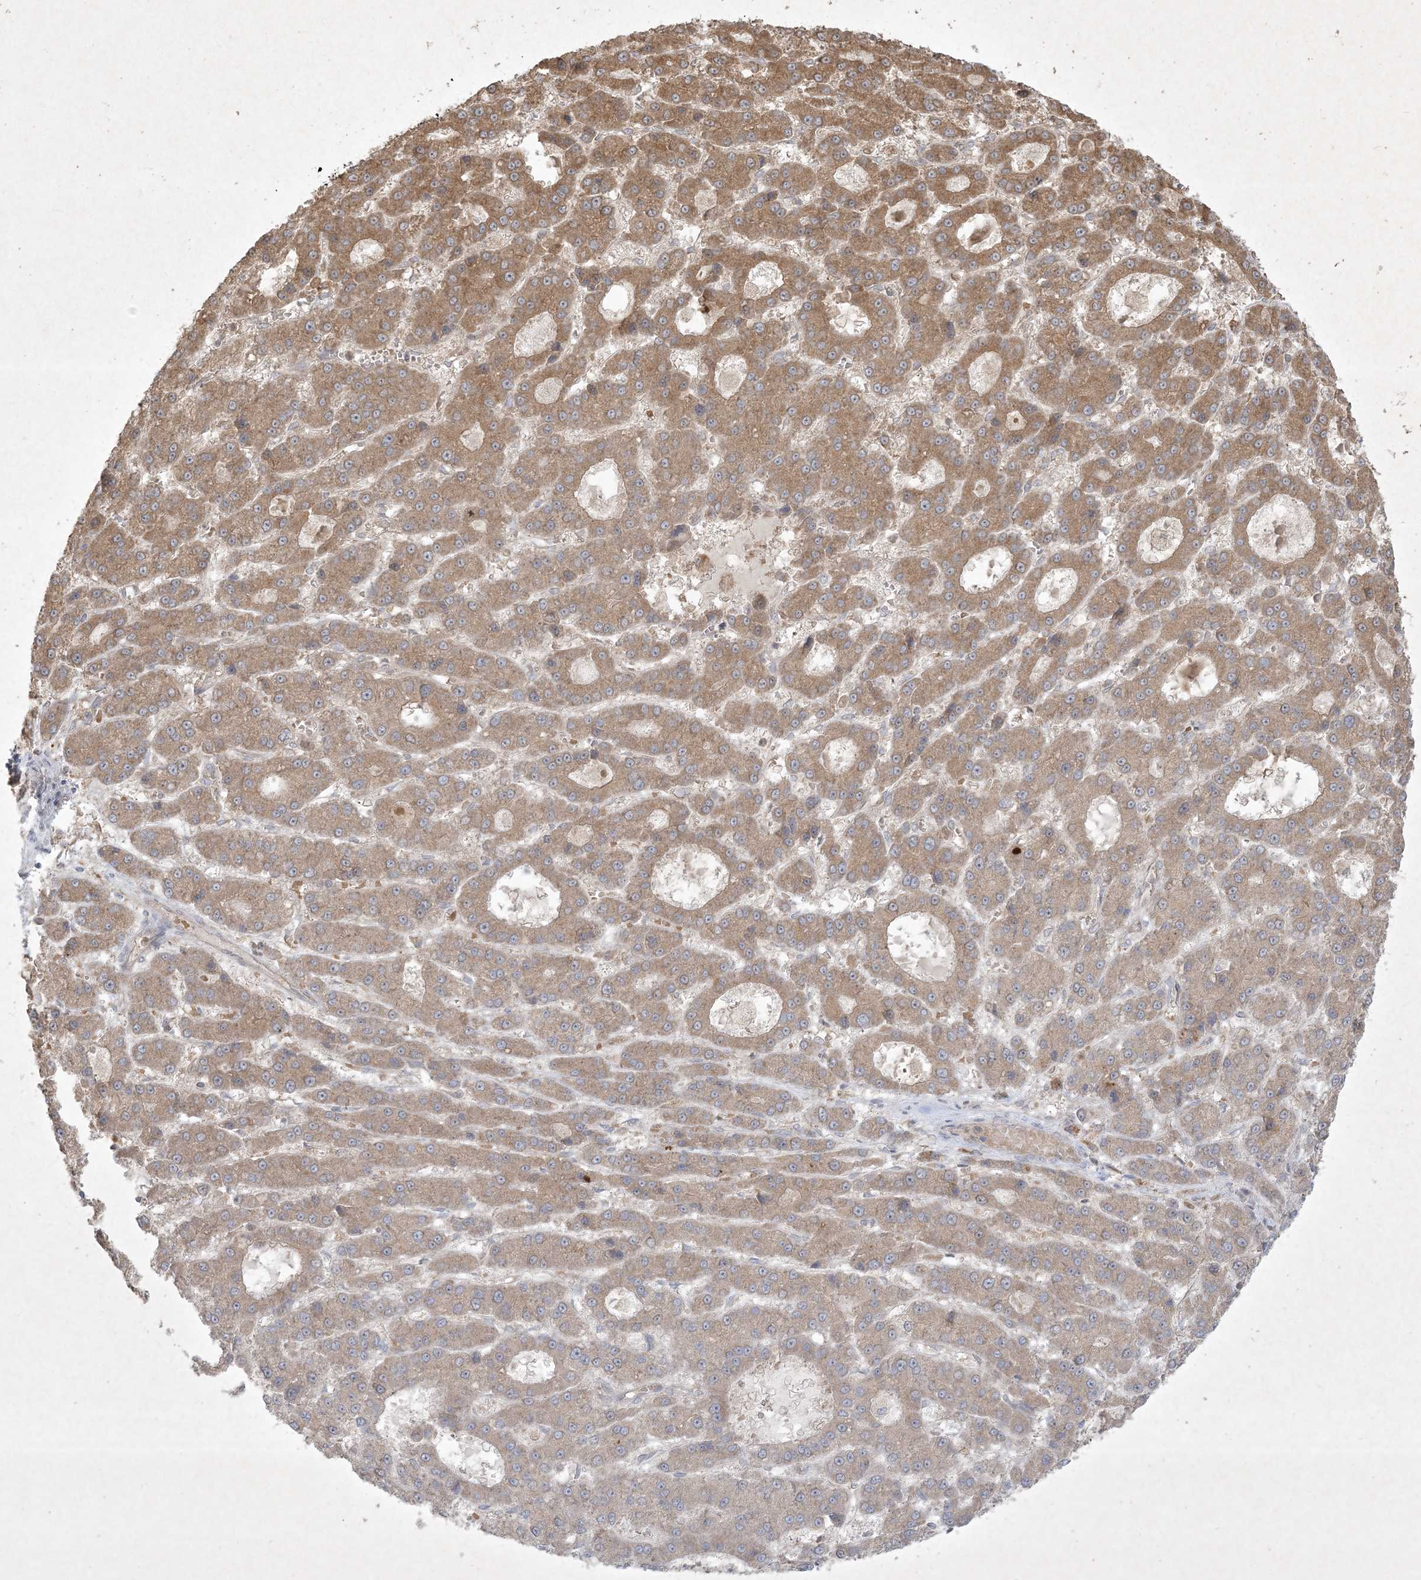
{"staining": {"intensity": "moderate", "quantity": ">75%", "location": "cytoplasmic/membranous"}, "tissue": "liver cancer", "cell_type": "Tumor cells", "image_type": "cancer", "snomed": [{"axis": "morphology", "description": "Carcinoma, Hepatocellular, NOS"}, {"axis": "topography", "description": "Liver"}], "caption": "IHC staining of liver cancer (hepatocellular carcinoma), which reveals medium levels of moderate cytoplasmic/membranous staining in about >75% of tumor cells indicating moderate cytoplasmic/membranous protein expression. The staining was performed using DAB (3,3'-diaminobenzidine) (brown) for protein detection and nuclei were counterstained in hematoxylin (blue).", "gene": "NRBP2", "patient": {"sex": "male", "age": 70}}